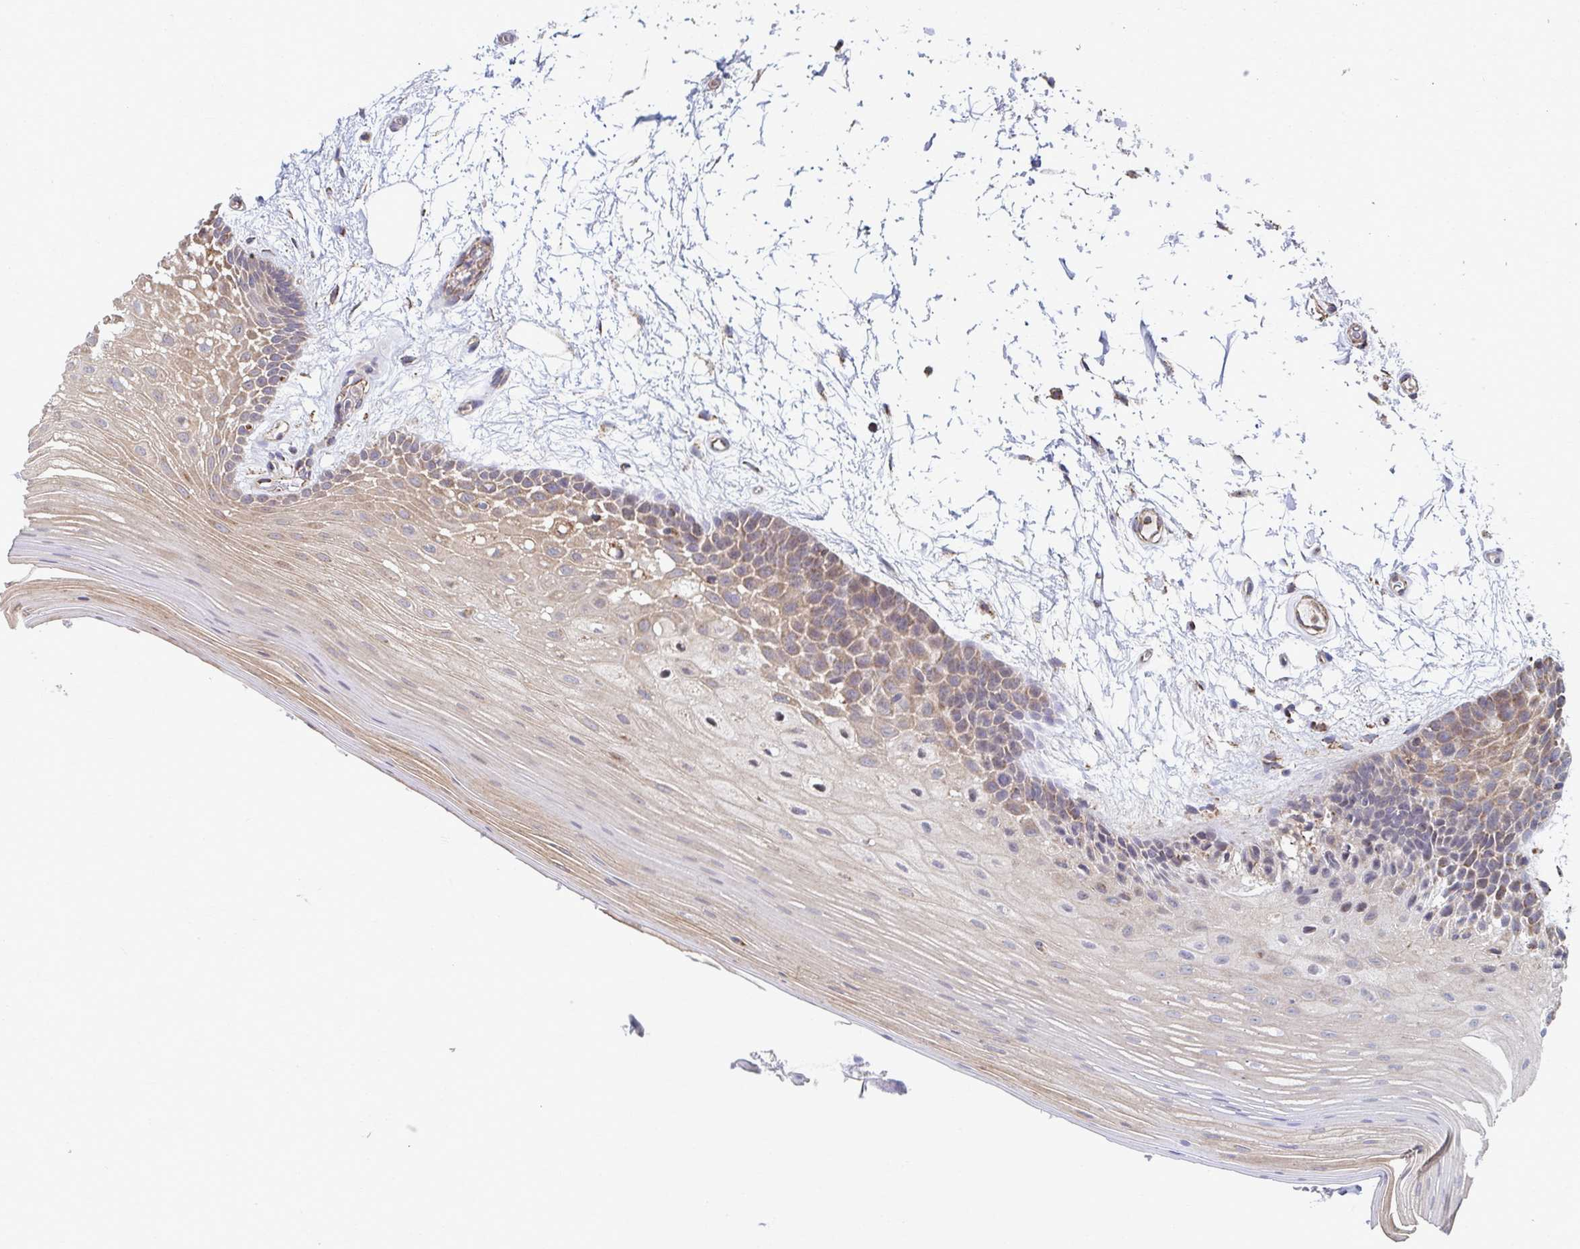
{"staining": {"intensity": "weak", "quantity": ">75%", "location": "cytoplasmic/membranous"}, "tissue": "oral mucosa", "cell_type": "Squamous epithelial cells", "image_type": "normal", "snomed": [{"axis": "morphology", "description": "Normal tissue, NOS"}, {"axis": "morphology", "description": "Squamous cell carcinoma, NOS"}, {"axis": "topography", "description": "Oral tissue"}, {"axis": "topography", "description": "Tounge, NOS"}, {"axis": "topography", "description": "Head-Neck"}], "caption": "Protein staining of benign oral mucosa demonstrates weak cytoplasmic/membranous expression in approximately >75% of squamous epithelial cells. The staining is performed using DAB (3,3'-diaminobenzidine) brown chromogen to label protein expression. The nuclei are counter-stained blue using hematoxylin.", "gene": "KLHL34", "patient": {"sex": "male", "age": 62}}